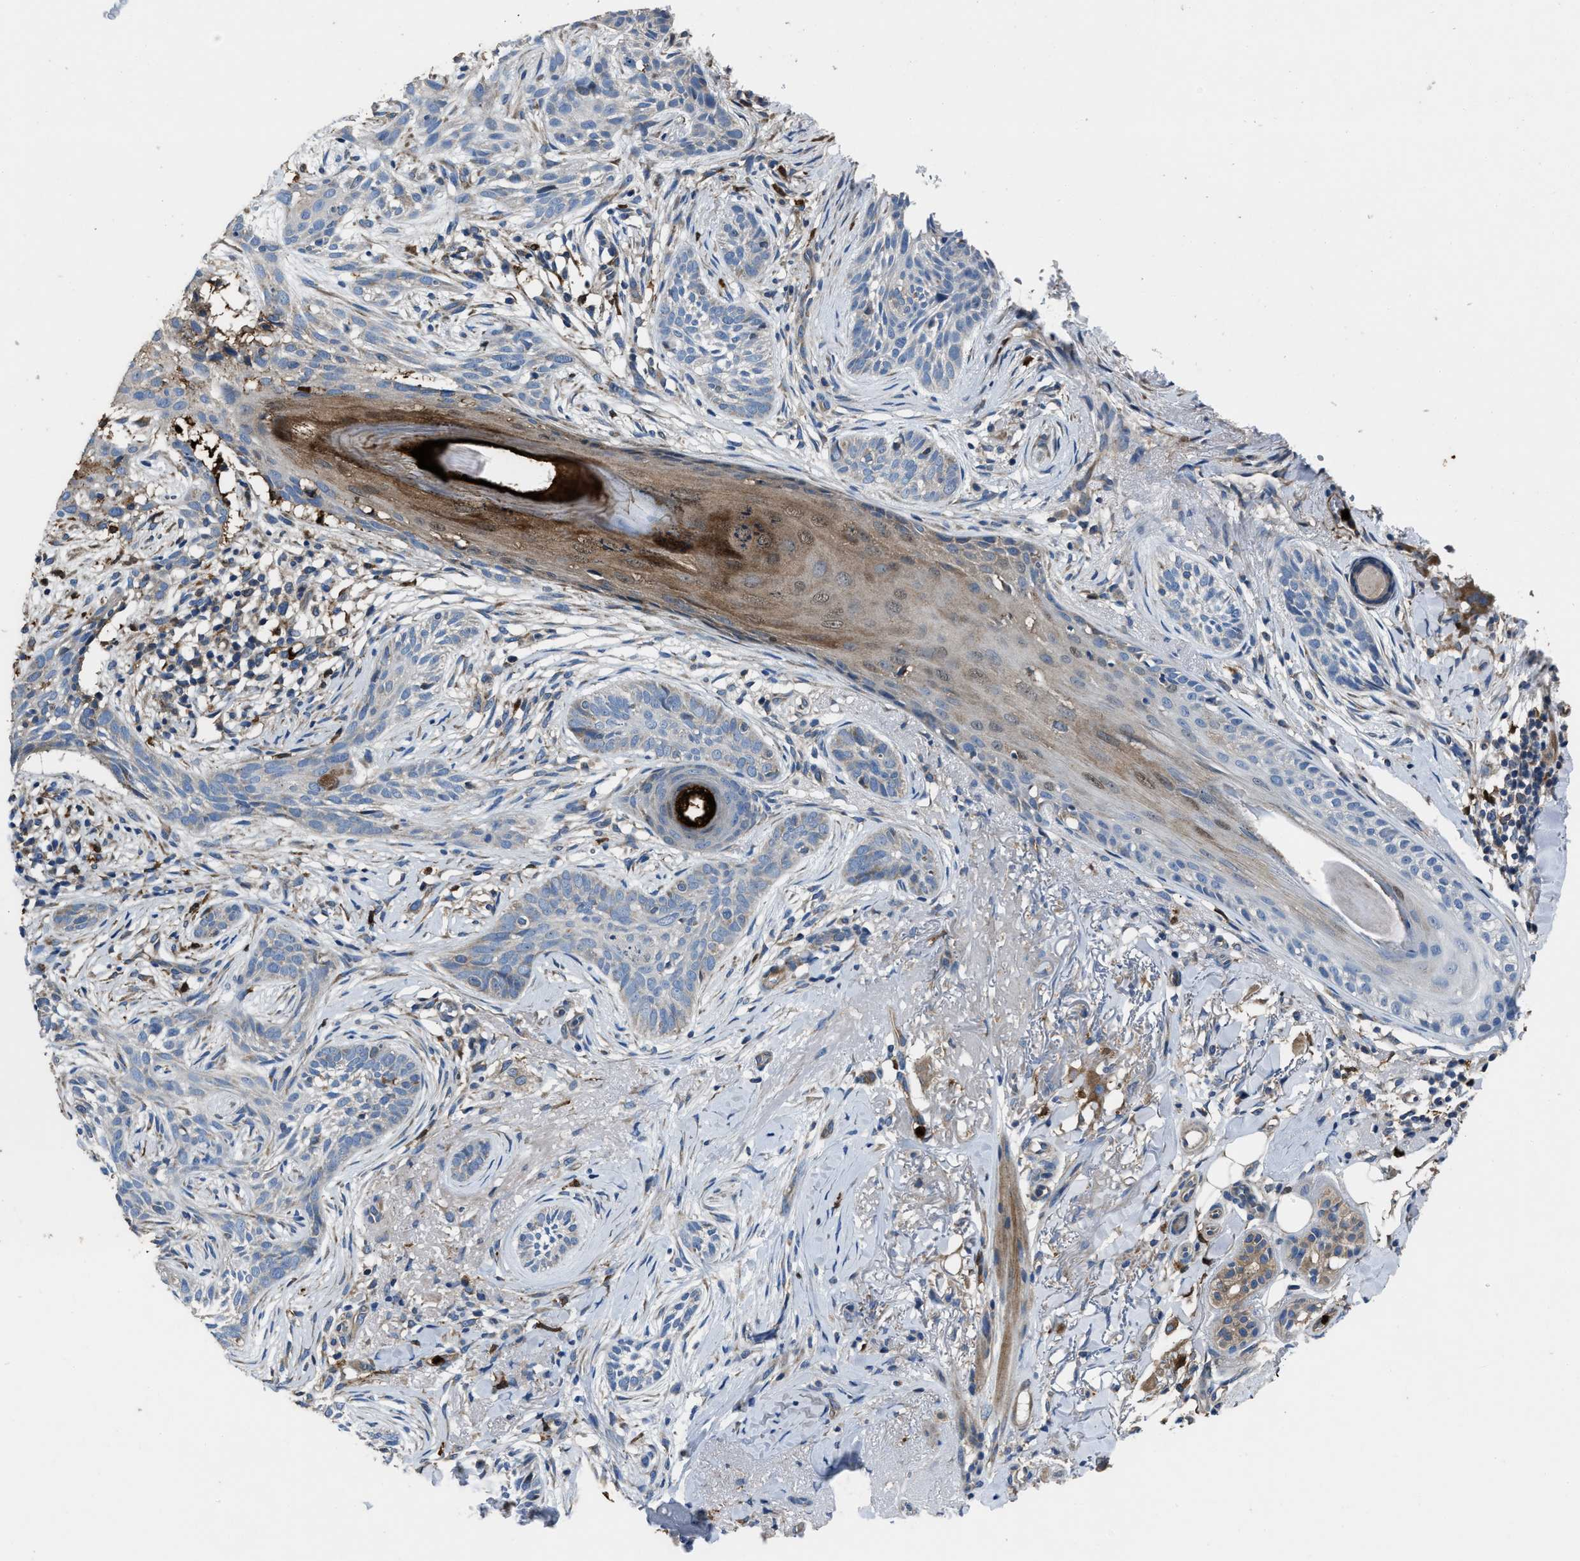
{"staining": {"intensity": "negative", "quantity": "none", "location": "none"}, "tissue": "skin cancer", "cell_type": "Tumor cells", "image_type": "cancer", "snomed": [{"axis": "morphology", "description": "Basal cell carcinoma"}, {"axis": "topography", "description": "Skin"}], "caption": "This is an immunohistochemistry histopathology image of skin basal cell carcinoma. There is no expression in tumor cells.", "gene": "ANGPT1", "patient": {"sex": "female", "age": 88}}